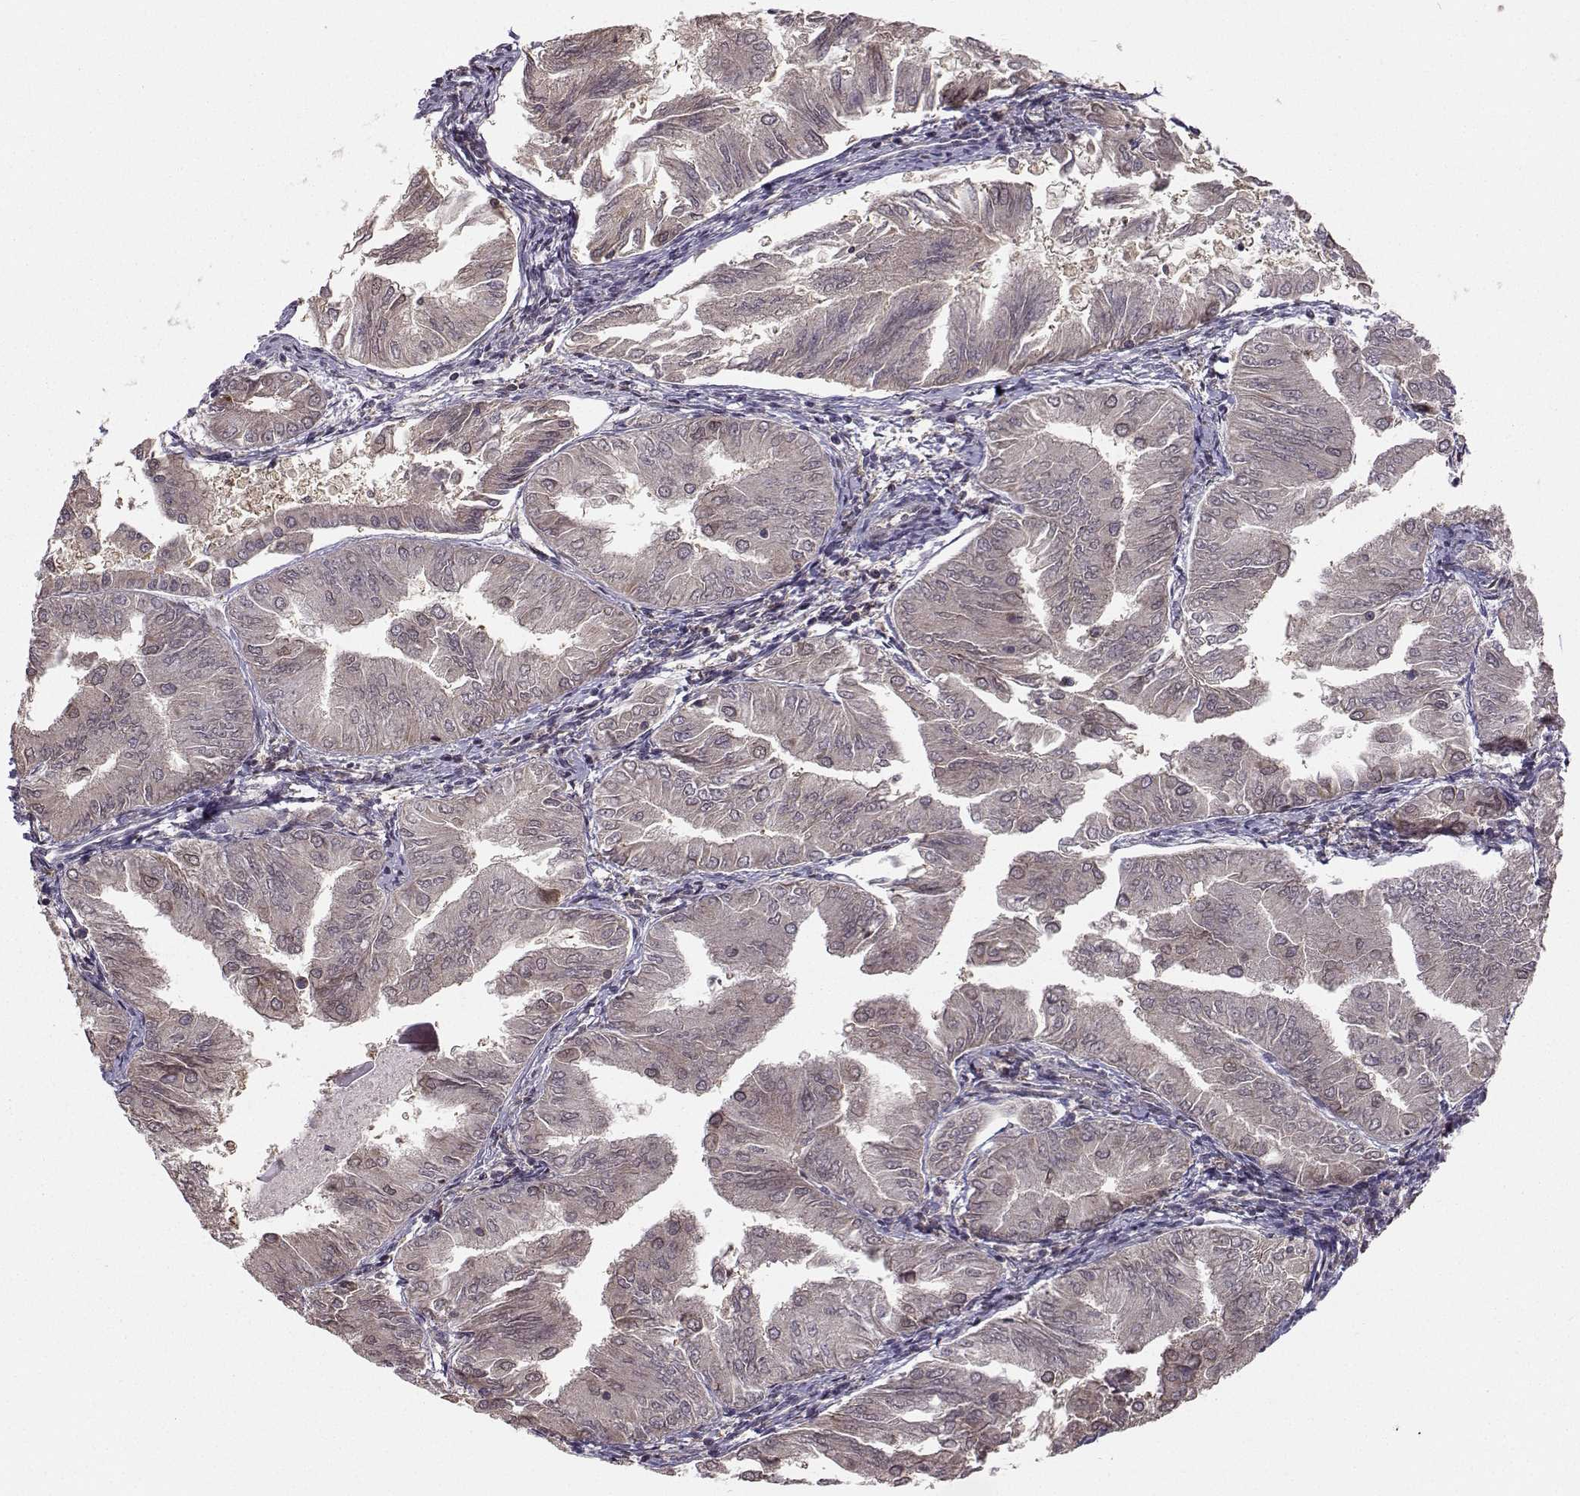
{"staining": {"intensity": "negative", "quantity": "none", "location": "none"}, "tissue": "endometrial cancer", "cell_type": "Tumor cells", "image_type": "cancer", "snomed": [{"axis": "morphology", "description": "Adenocarcinoma, NOS"}, {"axis": "topography", "description": "Endometrium"}], "caption": "DAB (3,3'-diaminobenzidine) immunohistochemical staining of human endometrial adenocarcinoma exhibits no significant expression in tumor cells.", "gene": "PKP2", "patient": {"sex": "female", "age": 53}}